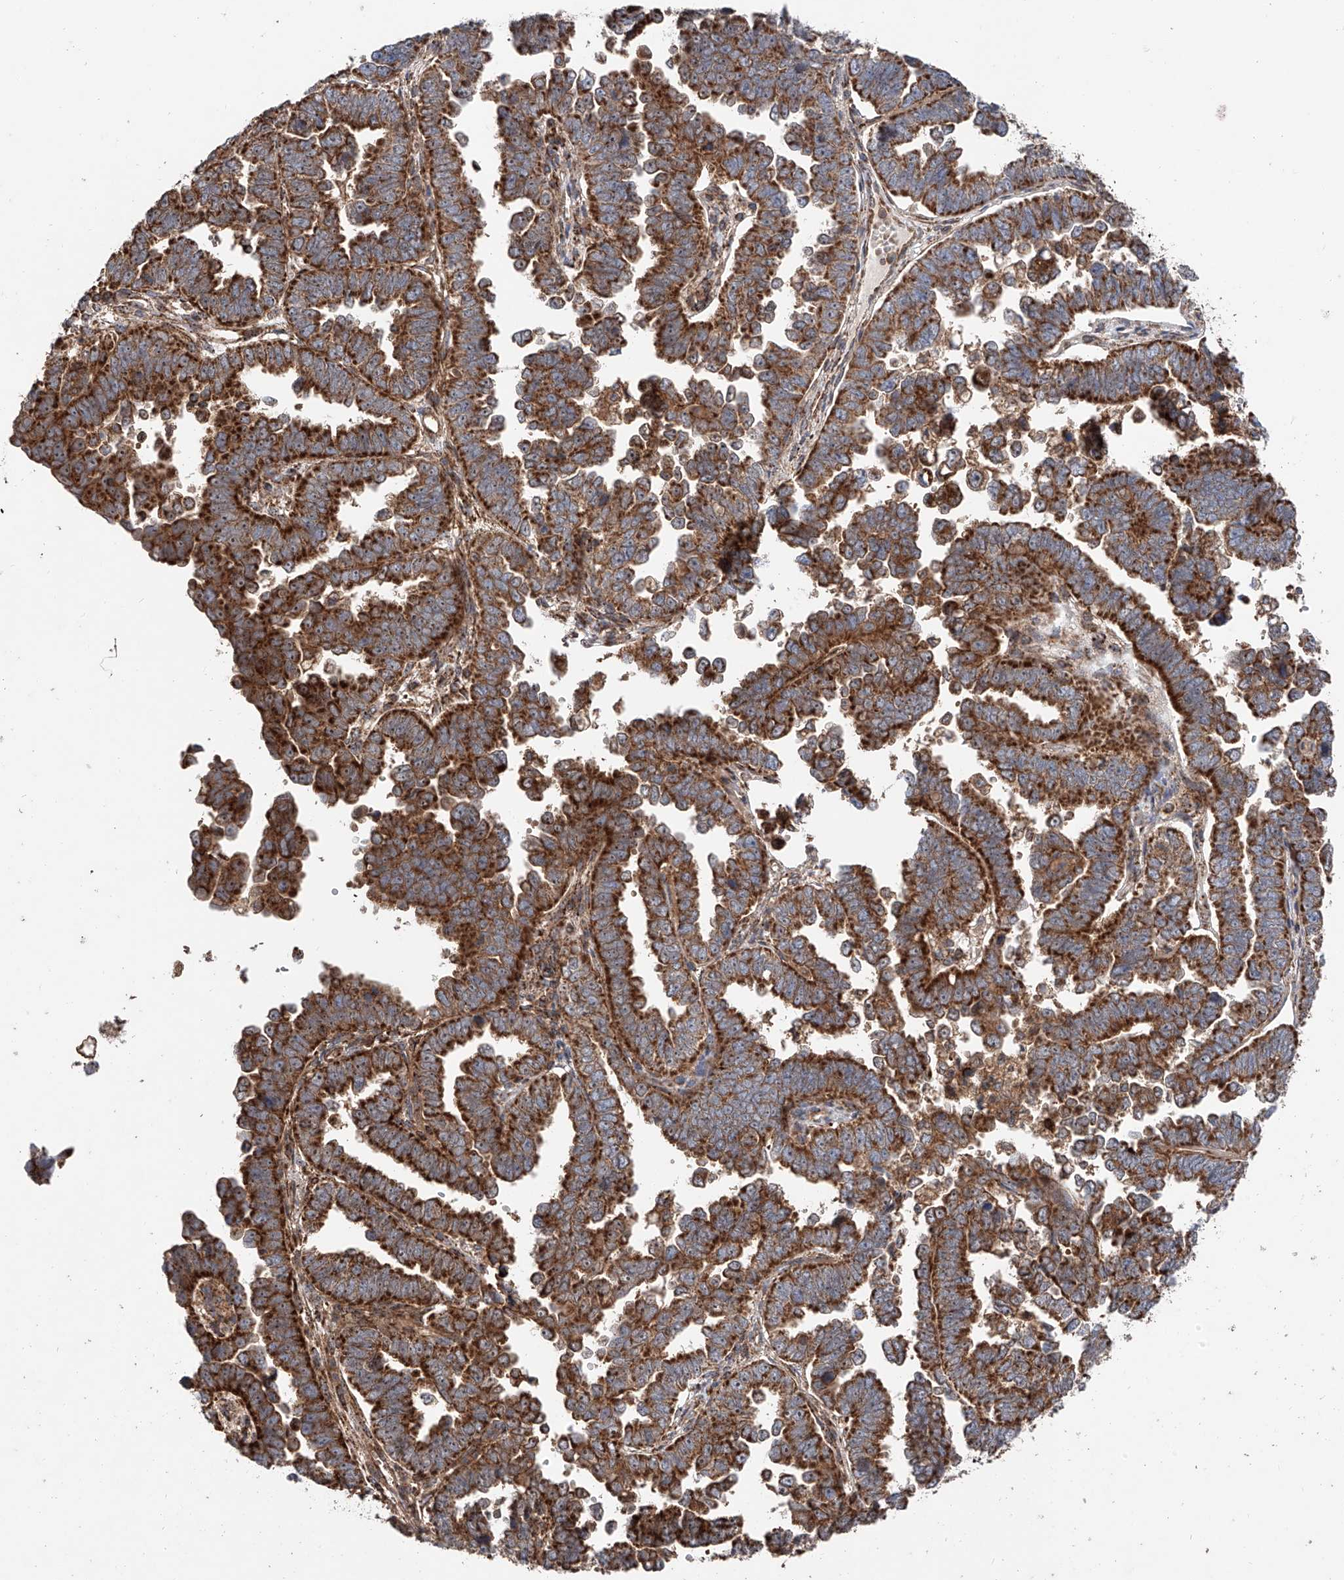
{"staining": {"intensity": "strong", "quantity": ">75%", "location": "cytoplasmic/membranous"}, "tissue": "endometrial cancer", "cell_type": "Tumor cells", "image_type": "cancer", "snomed": [{"axis": "morphology", "description": "Adenocarcinoma, NOS"}, {"axis": "topography", "description": "Endometrium"}], "caption": "IHC (DAB) staining of endometrial adenocarcinoma reveals strong cytoplasmic/membranous protein staining in approximately >75% of tumor cells.", "gene": "PISD", "patient": {"sex": "female", "age": 75}}